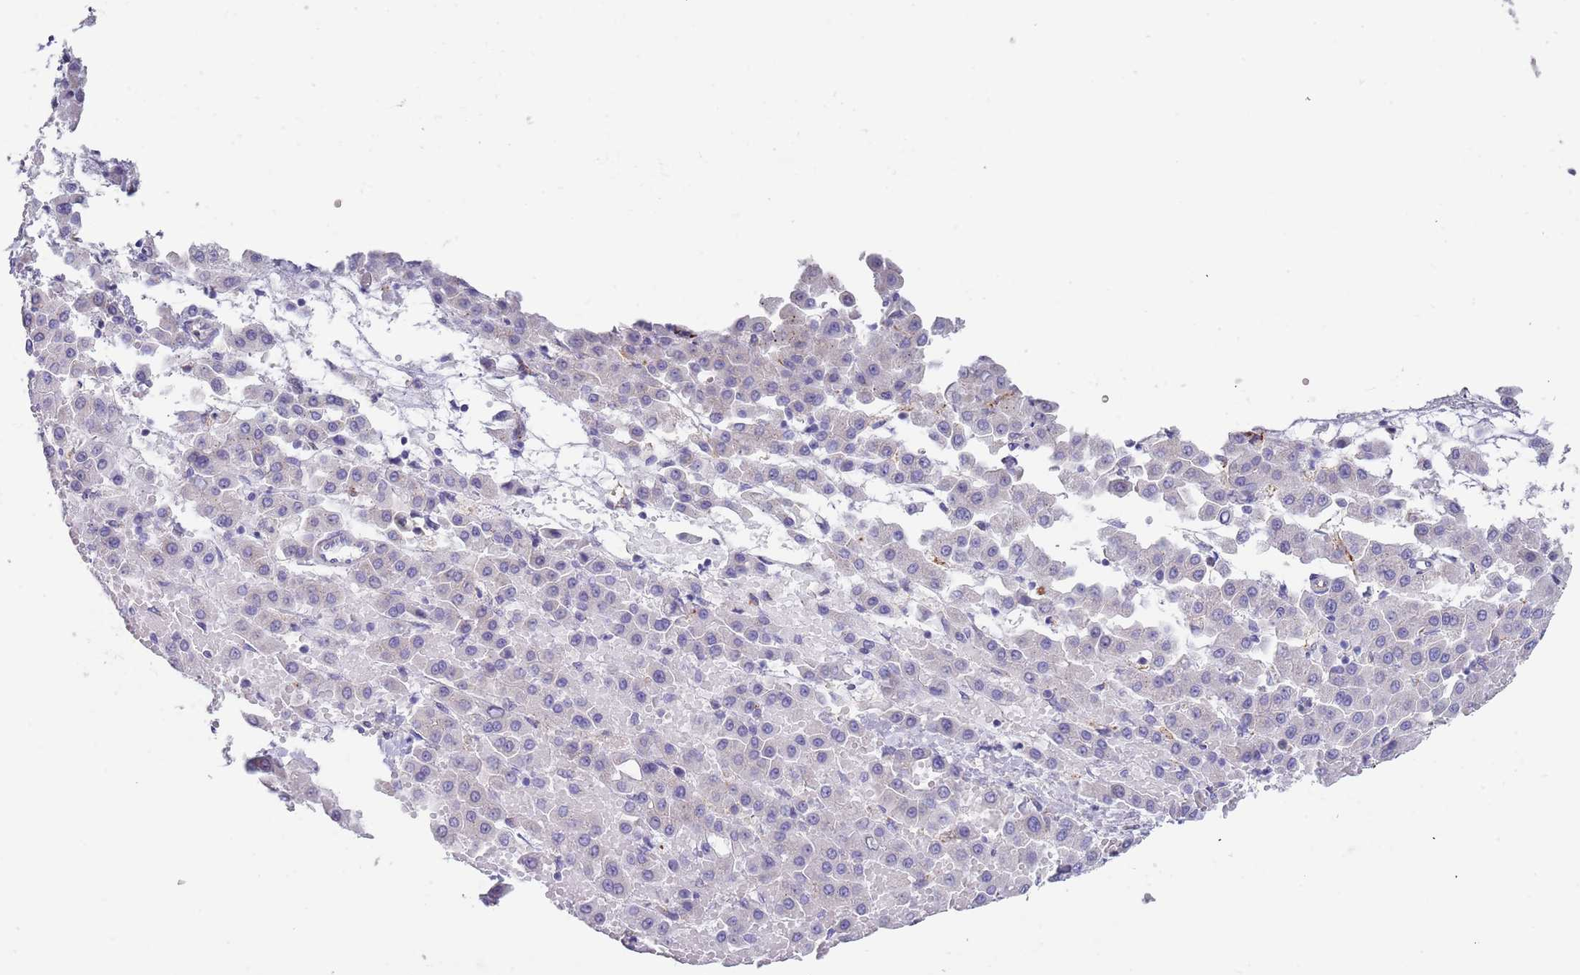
{"staining": {"intensity": "negative", "quantity": "none", "location": "none"}, "tissue": "liver cancer", "cell_type": "Tumor cells", "image_type": "cancer", "snomed": [{"axis": "morphology", "description": "Carcinoma, Hepatocellular, NOS"}, {"axis": "topography", "description": "Liver"}], "caption": "Image shows no significant protein staining in tumor cells of hepatocellular carcinoma (liver).", "gene": "TNRC6C", "patient": {"sex": "male", "age": 47}}